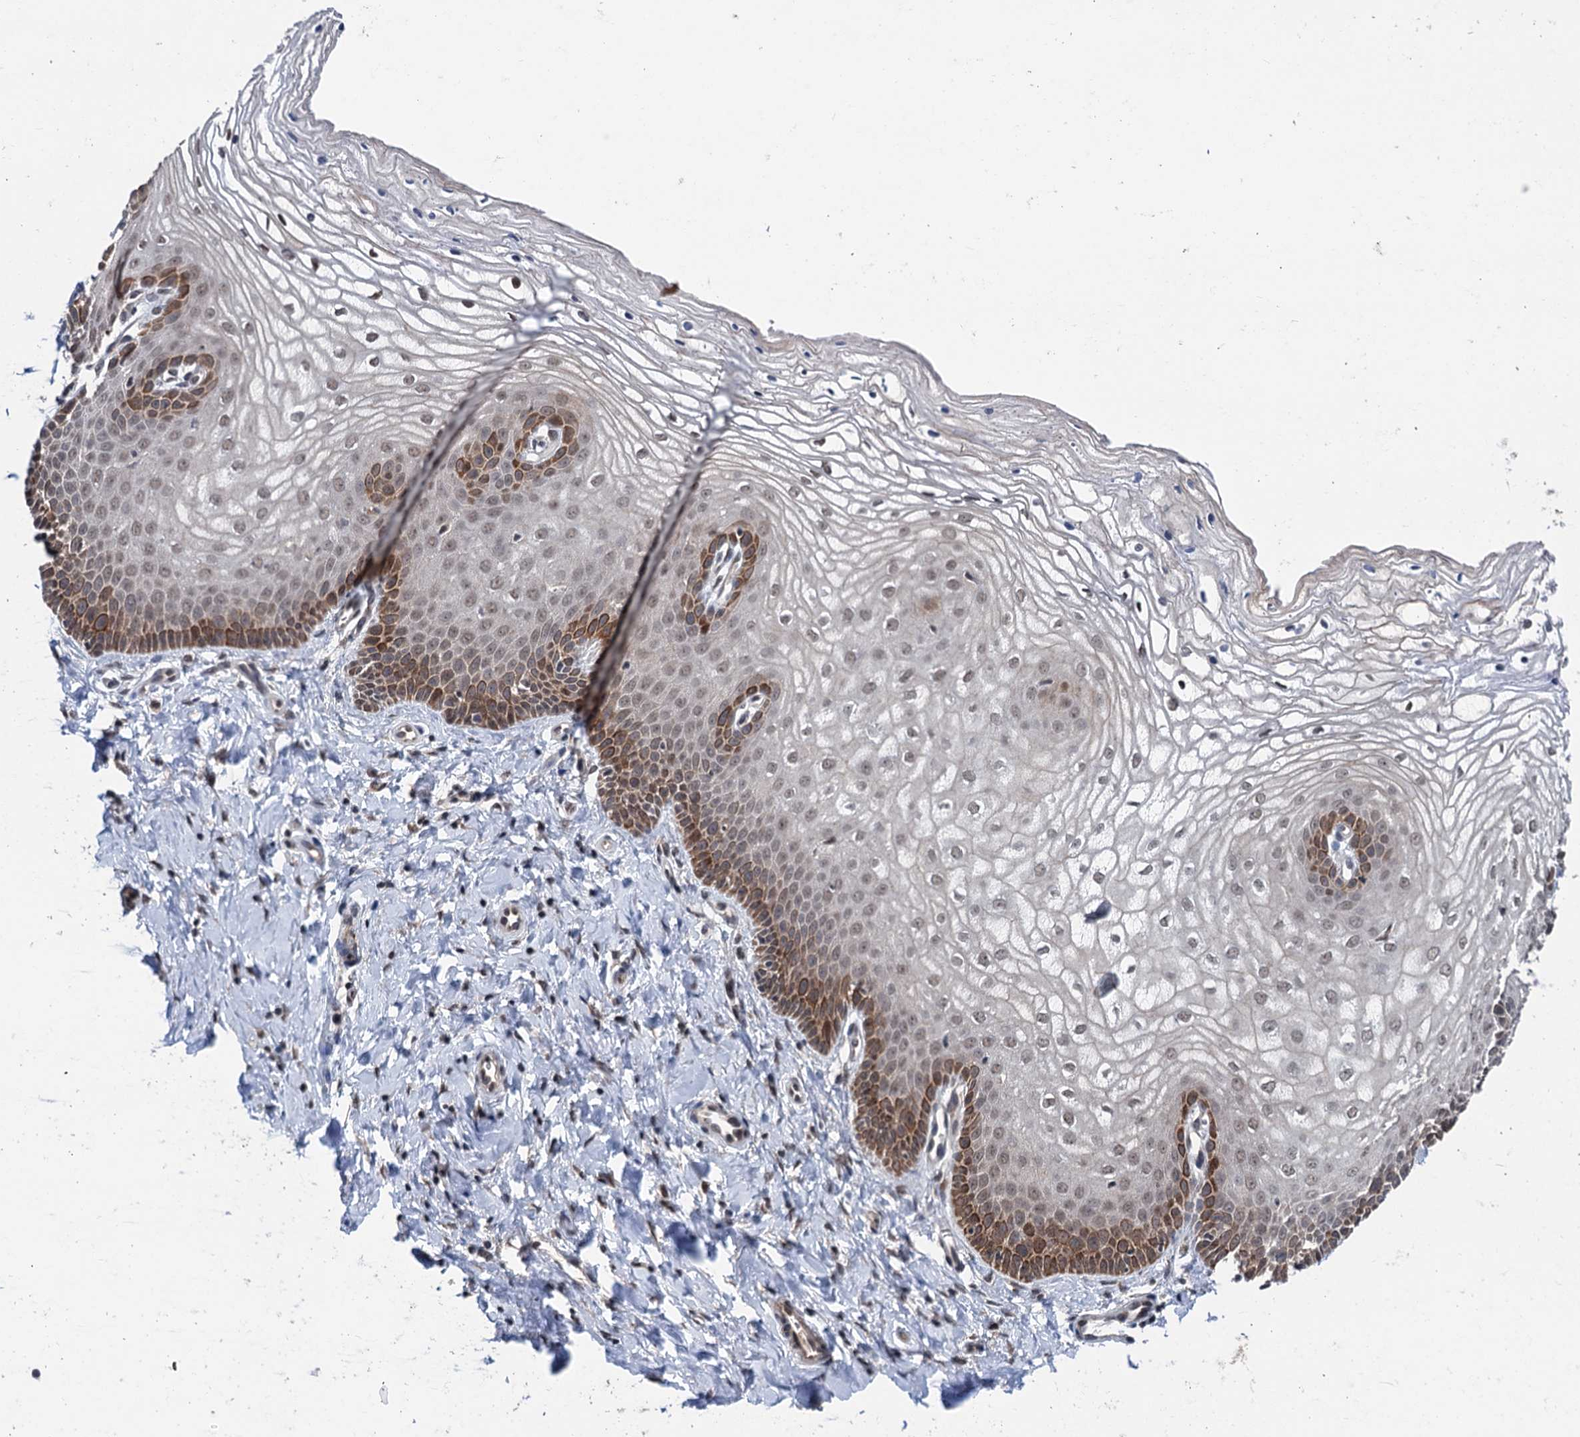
{"staining": {"intensity": "moderate", "quantity": "25%-75%", "location": "cytoplasmic/membranous,nuclear"}, "tissue": "vagina", "cell_type": "Squamous epithelial cells", "image_type": "normal", "snomed": [{"axis": "morphology", "description": "Normal tissue, NOS"}, {"axis": "topography", "description": "Vagina"}], "caption": "Protein expression analysis of benign vagina displays moderate cytoplasmic/membranous,nuclear staining in about 25%-75% of squamous epithelial cells. (DAB = brown stain, brightfield microscopy at high magnification).", "gene": "RASSF4", "patient": {"sex": "female", "age": 68}}